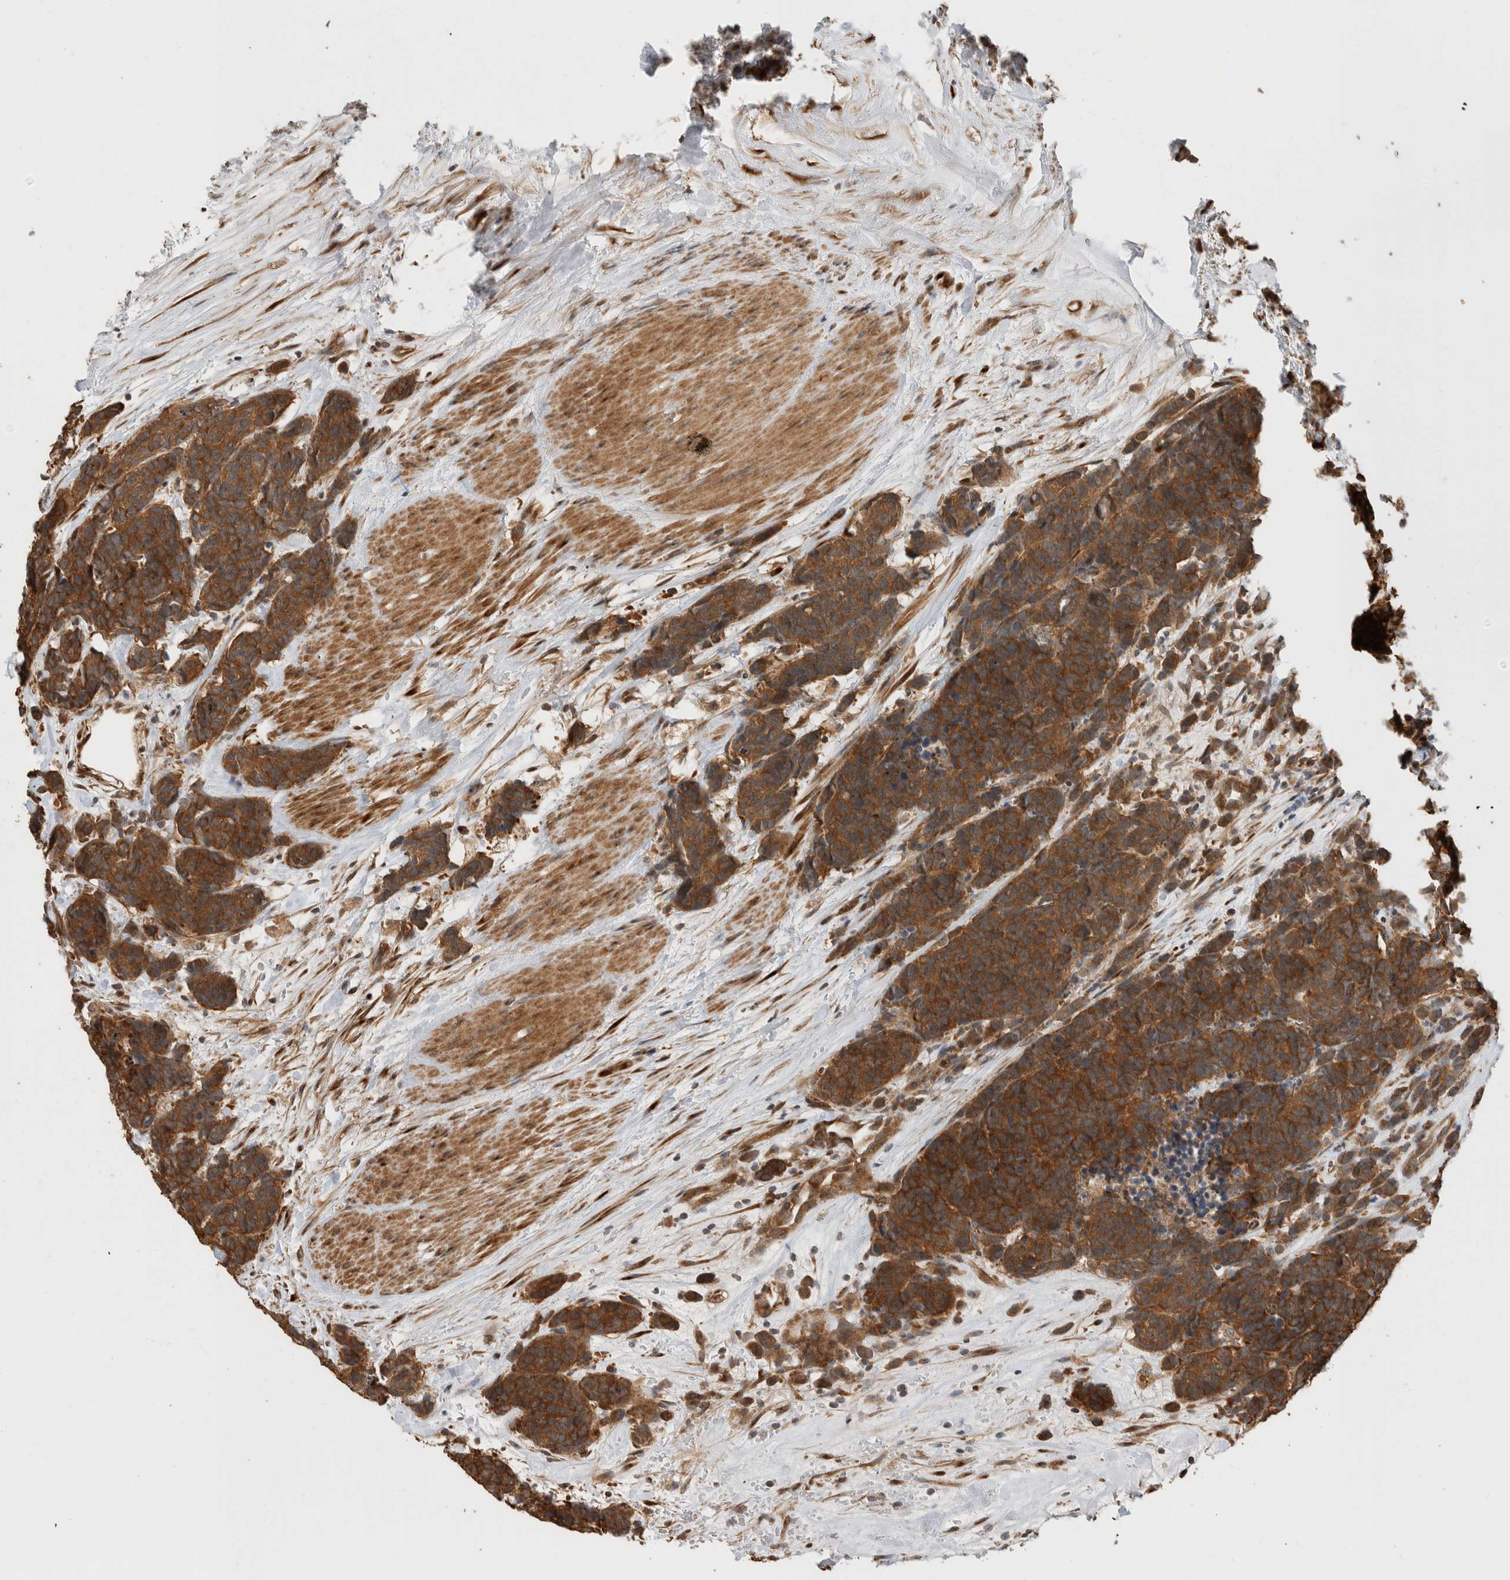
{"staining": {"intensity": "strong", "quantity": ">75%", "location": "cytoplasmic/membranous"}, "tissue": "carcinoid", "cell_type": "Tumor cells", "image_type": "cancer", "snomed": [{"axis": "morphology", "description": "Carcinoma, NOS"}, {"axis": "morphology", "description": "Carcinoid, malignant, NOS"}, {"axis": "topography", "description": "Urinary bladder"}], "caption": "IHC (DAB (3,3'-diaminobenzidine)) staining of human carcinoma displays strong cytoplasmic/membranous protein expression in about >75% of tumor cells. (DAB IHC, brown staining for protein, blue staining for nuclei).", "gene": "PCDHB15", "patient": {"sex": "male", "age": 57}}